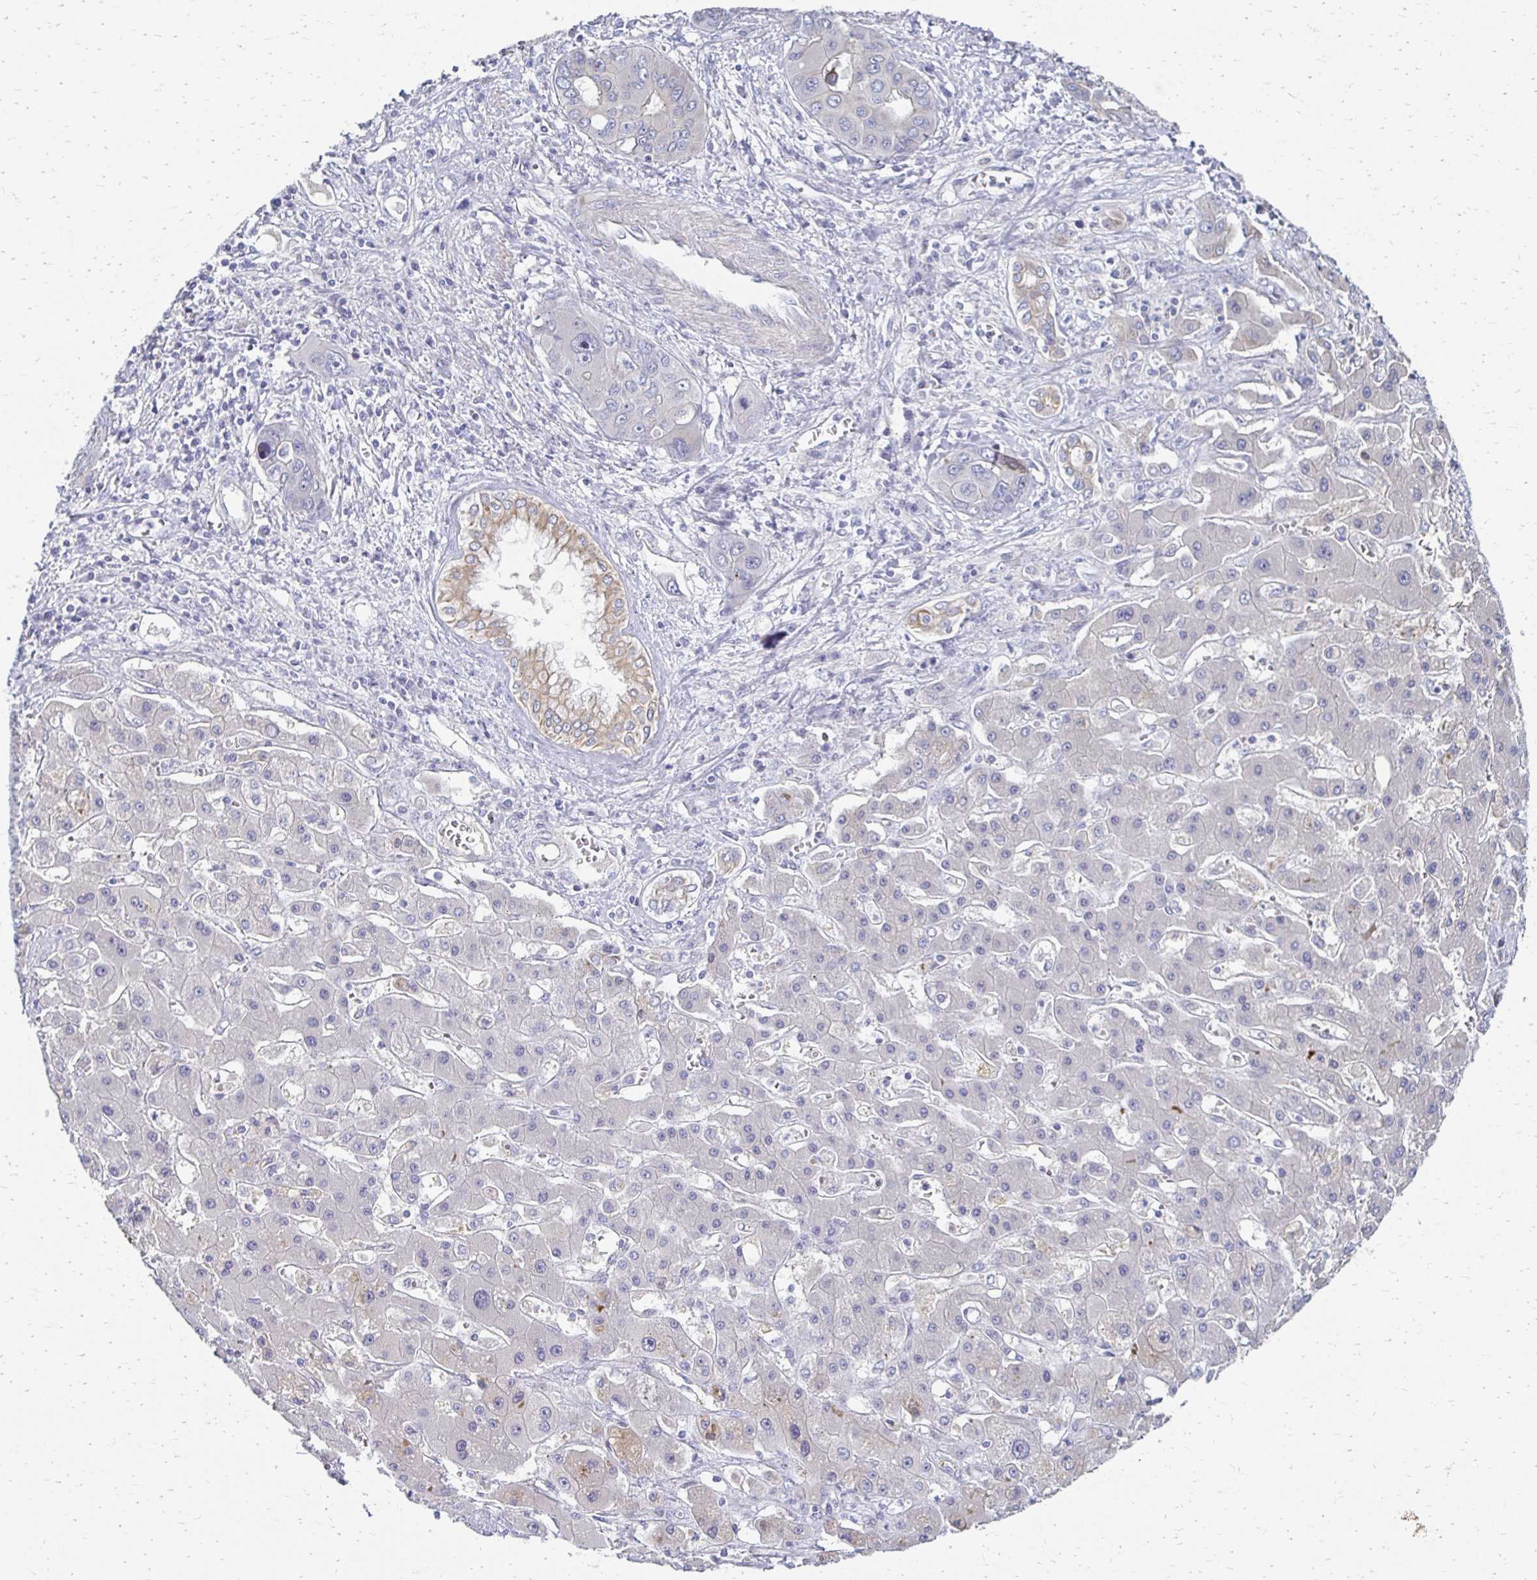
{"staining": {"intensity": "negative", "quantity": "none", "location": "none"}, "tissue": "liver cancer", "cell_type": "Tumor cells", "image_type": "cancer", "snomed": [{"axis": "morphology", "description": "Cholangiocarcinoma"}, {"axis": "topography", "description": "Liver"}], "caption": "Liver cancer was stained to show a protein in brown. There is no significant positivity in tumor cells.", "gene": "AKAP6", "patient": {"sex": "male", "age": 67}}